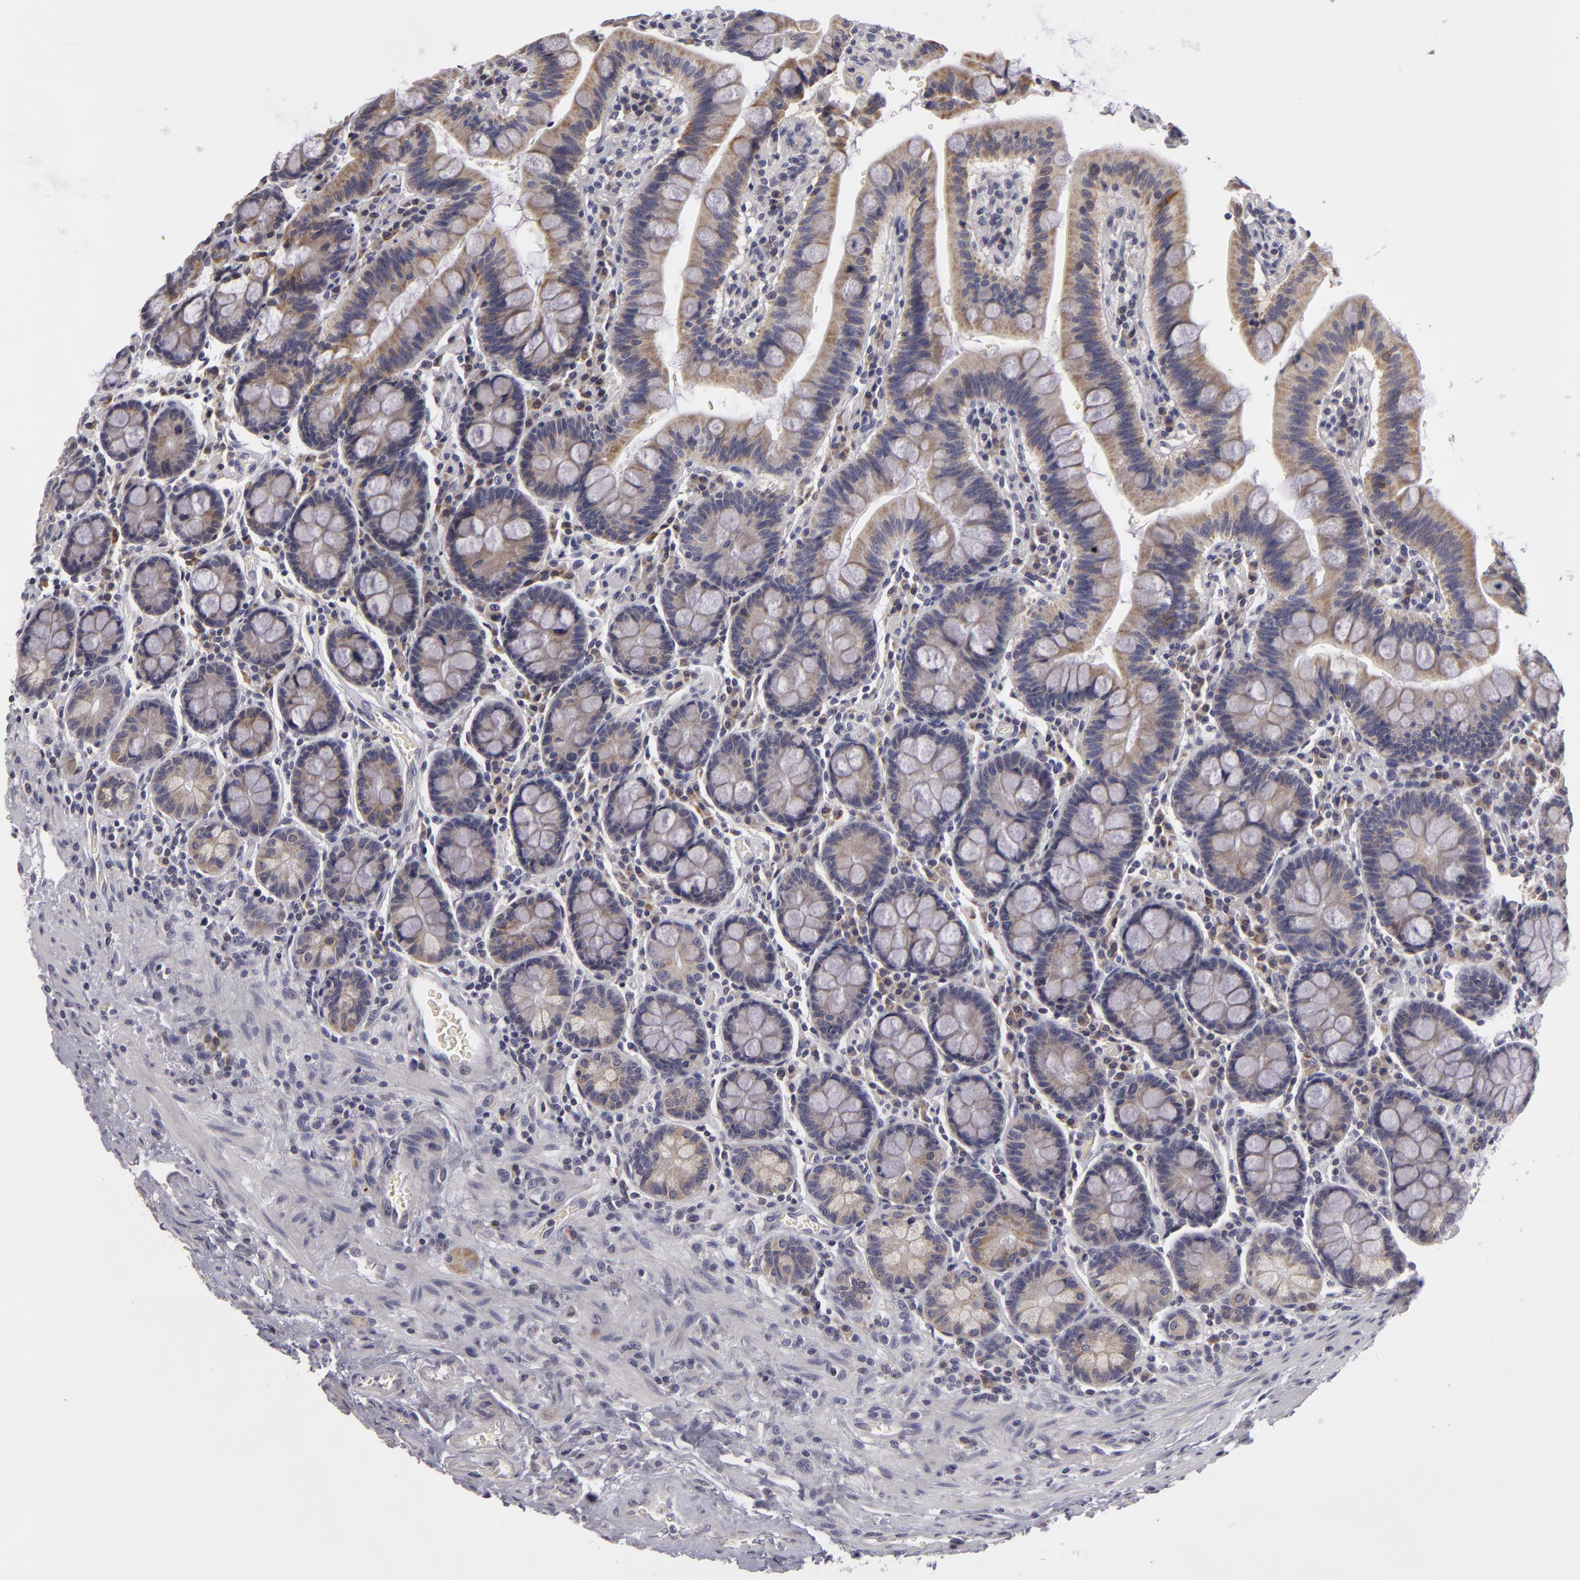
{"staining": {"intensity": "weak", "quantity": ">75%", "location": "cytoplasmic/membranous"}, "tissue": "duodenum", "cell_type": "Glandular cells", "image_type": "normal", "snomed": [{"axis": "morphology", "description": "Normal tissue, NOS"}, {"axis": "topography", "description": "Pancreas"}, {"axis": "topography", "description": "Duodenum"}], "caption": "DAB immunohistochemical staining of benign human duodenum shows weak cytoplasmic/membranous protein expression in about >75% of glandular cells. (DAB (3,3'-diaminobenzidine) = brown stain, brightfield microscopy at high magnification).", "gene": "ATP2B3", "patient": {"sex": "male", "age": 79}}